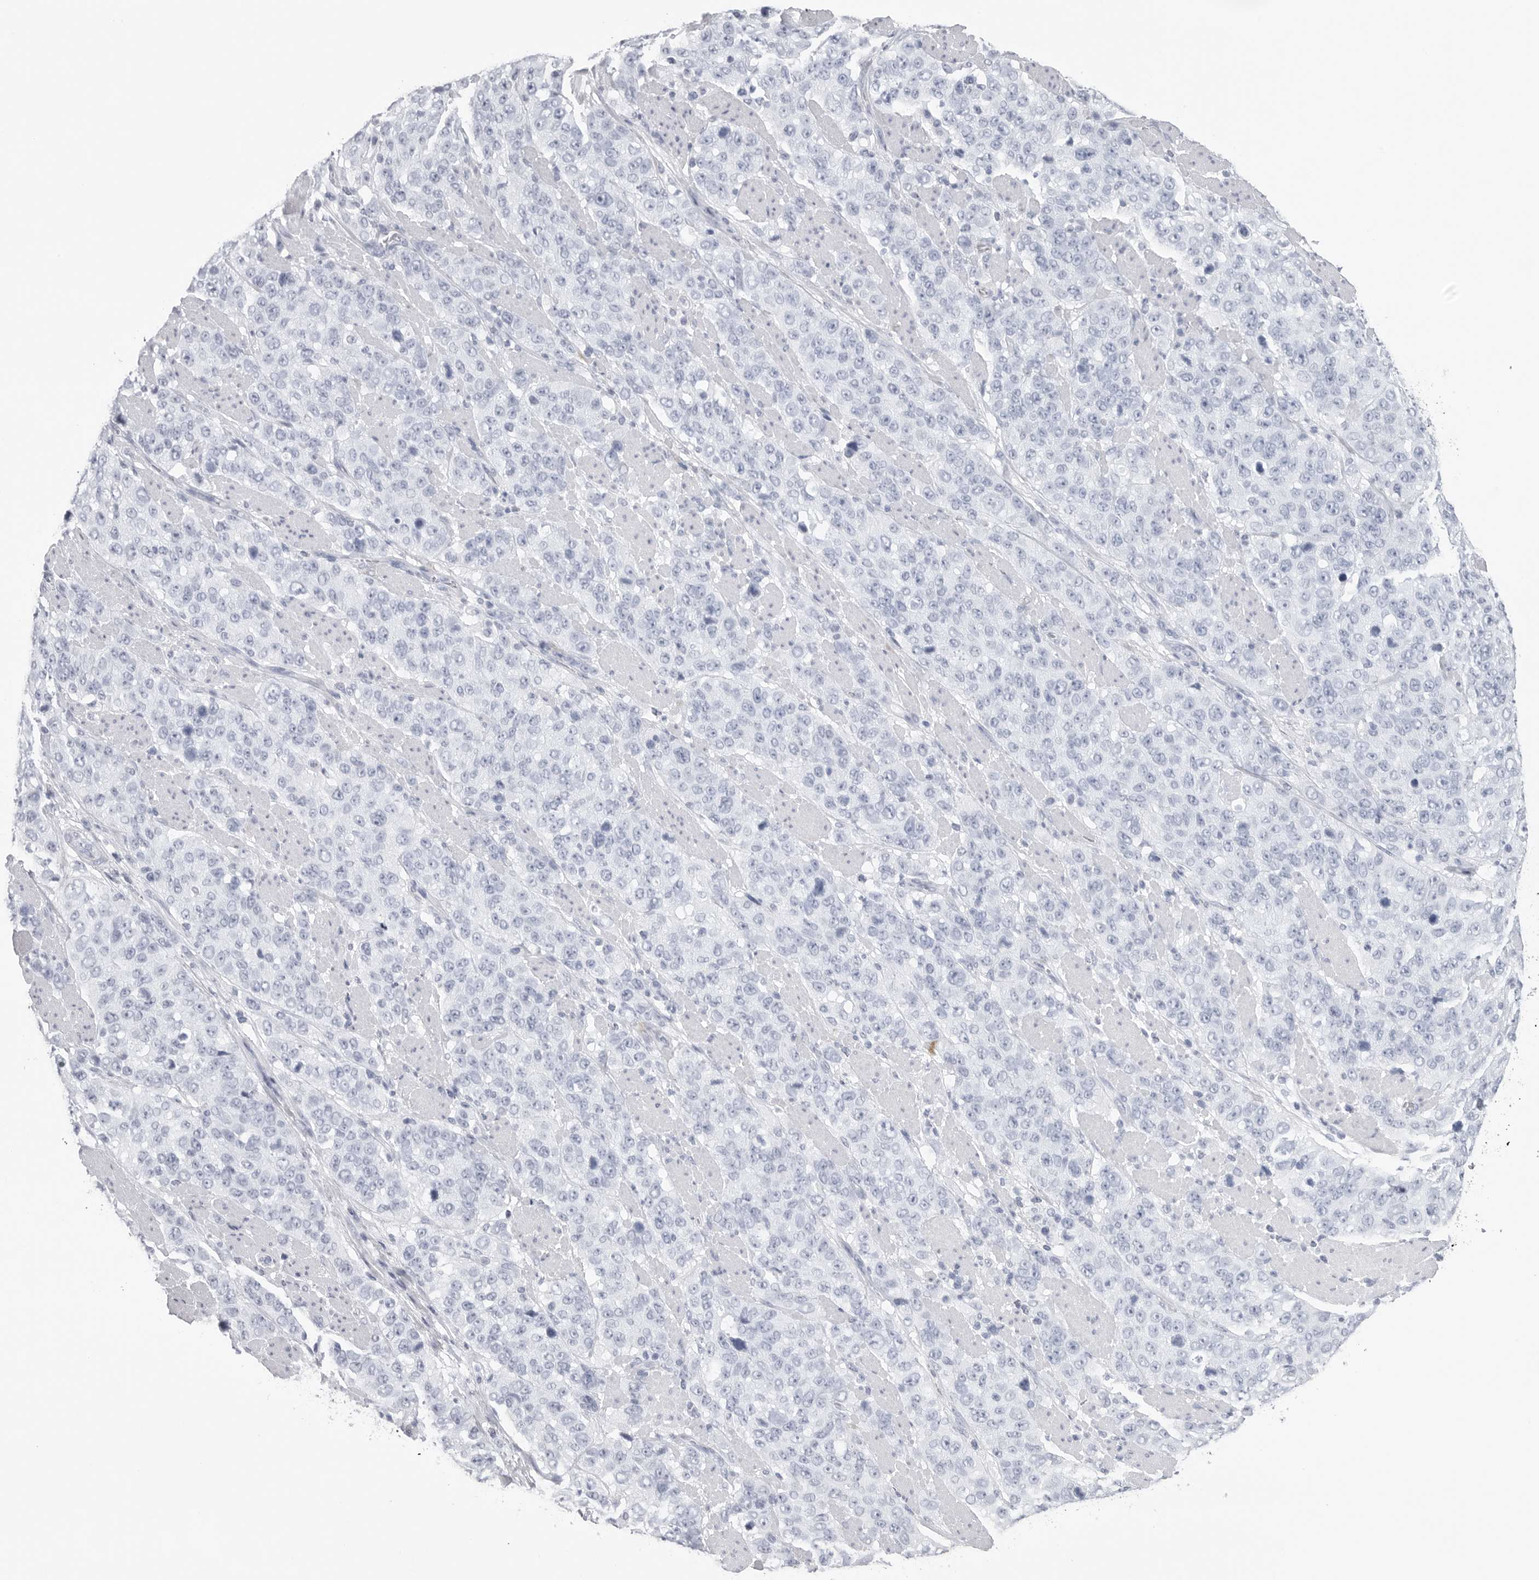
{"staining": {"intensity": "negative", "quantity": "none", "location": "none"}, "tissue": "stomach cancer", "cell_type": "Tumor cells", "image_type": "cancer", "snomed": [{"axis": "morphology", "description": "Adenocarcinoma, NOS"}, {"axis": "topography", "description": "Stomach"}], "caption": "Immunohistochemistry of stomach cancer displays no expression in tumor cells.", "gene": "CST2", "patient": {"sex": "male", "age": 48}}